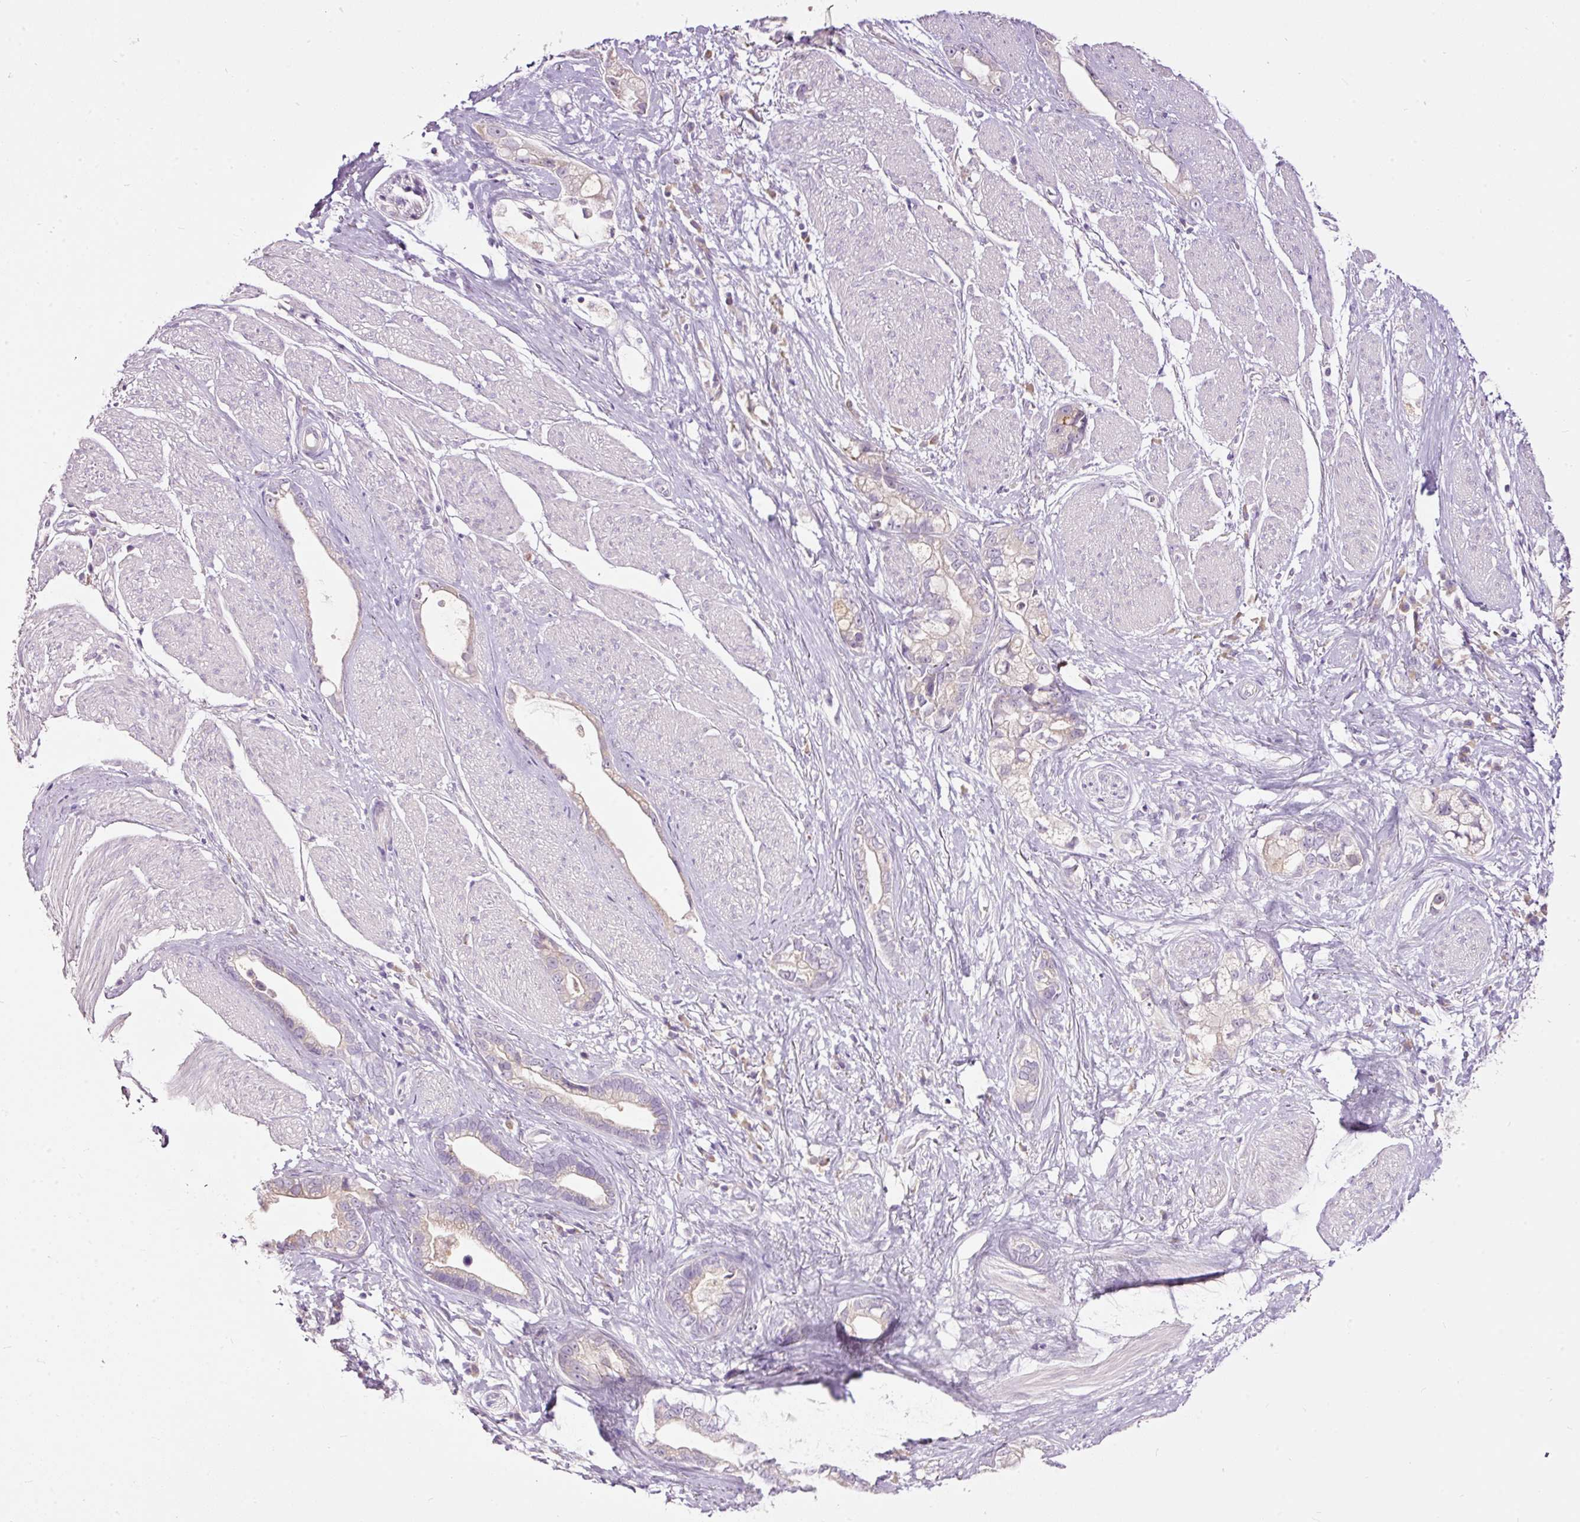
{"staining": {"intensity": "weak", "quantity": "25%-75%", "location": "cytoplasmic/membranous"}, "tissue": "stomach cancer", "cell_type": "Tumor cells", "image_type": "cancer", "snomed": [{"axis": "morphology", "description": "Adenocarcinoma, NOS"}, {"axis": "topography", "description": "Stomach"}], "caption": "Immunohistochemical staining of stomach adenocarcinoma shows low levels of weak cytoplasmic/membranous protein expression in about 25%-75% of tumor cells.", "gene": "RSPO2", "patient": {"sex": "male", "age": 55}}